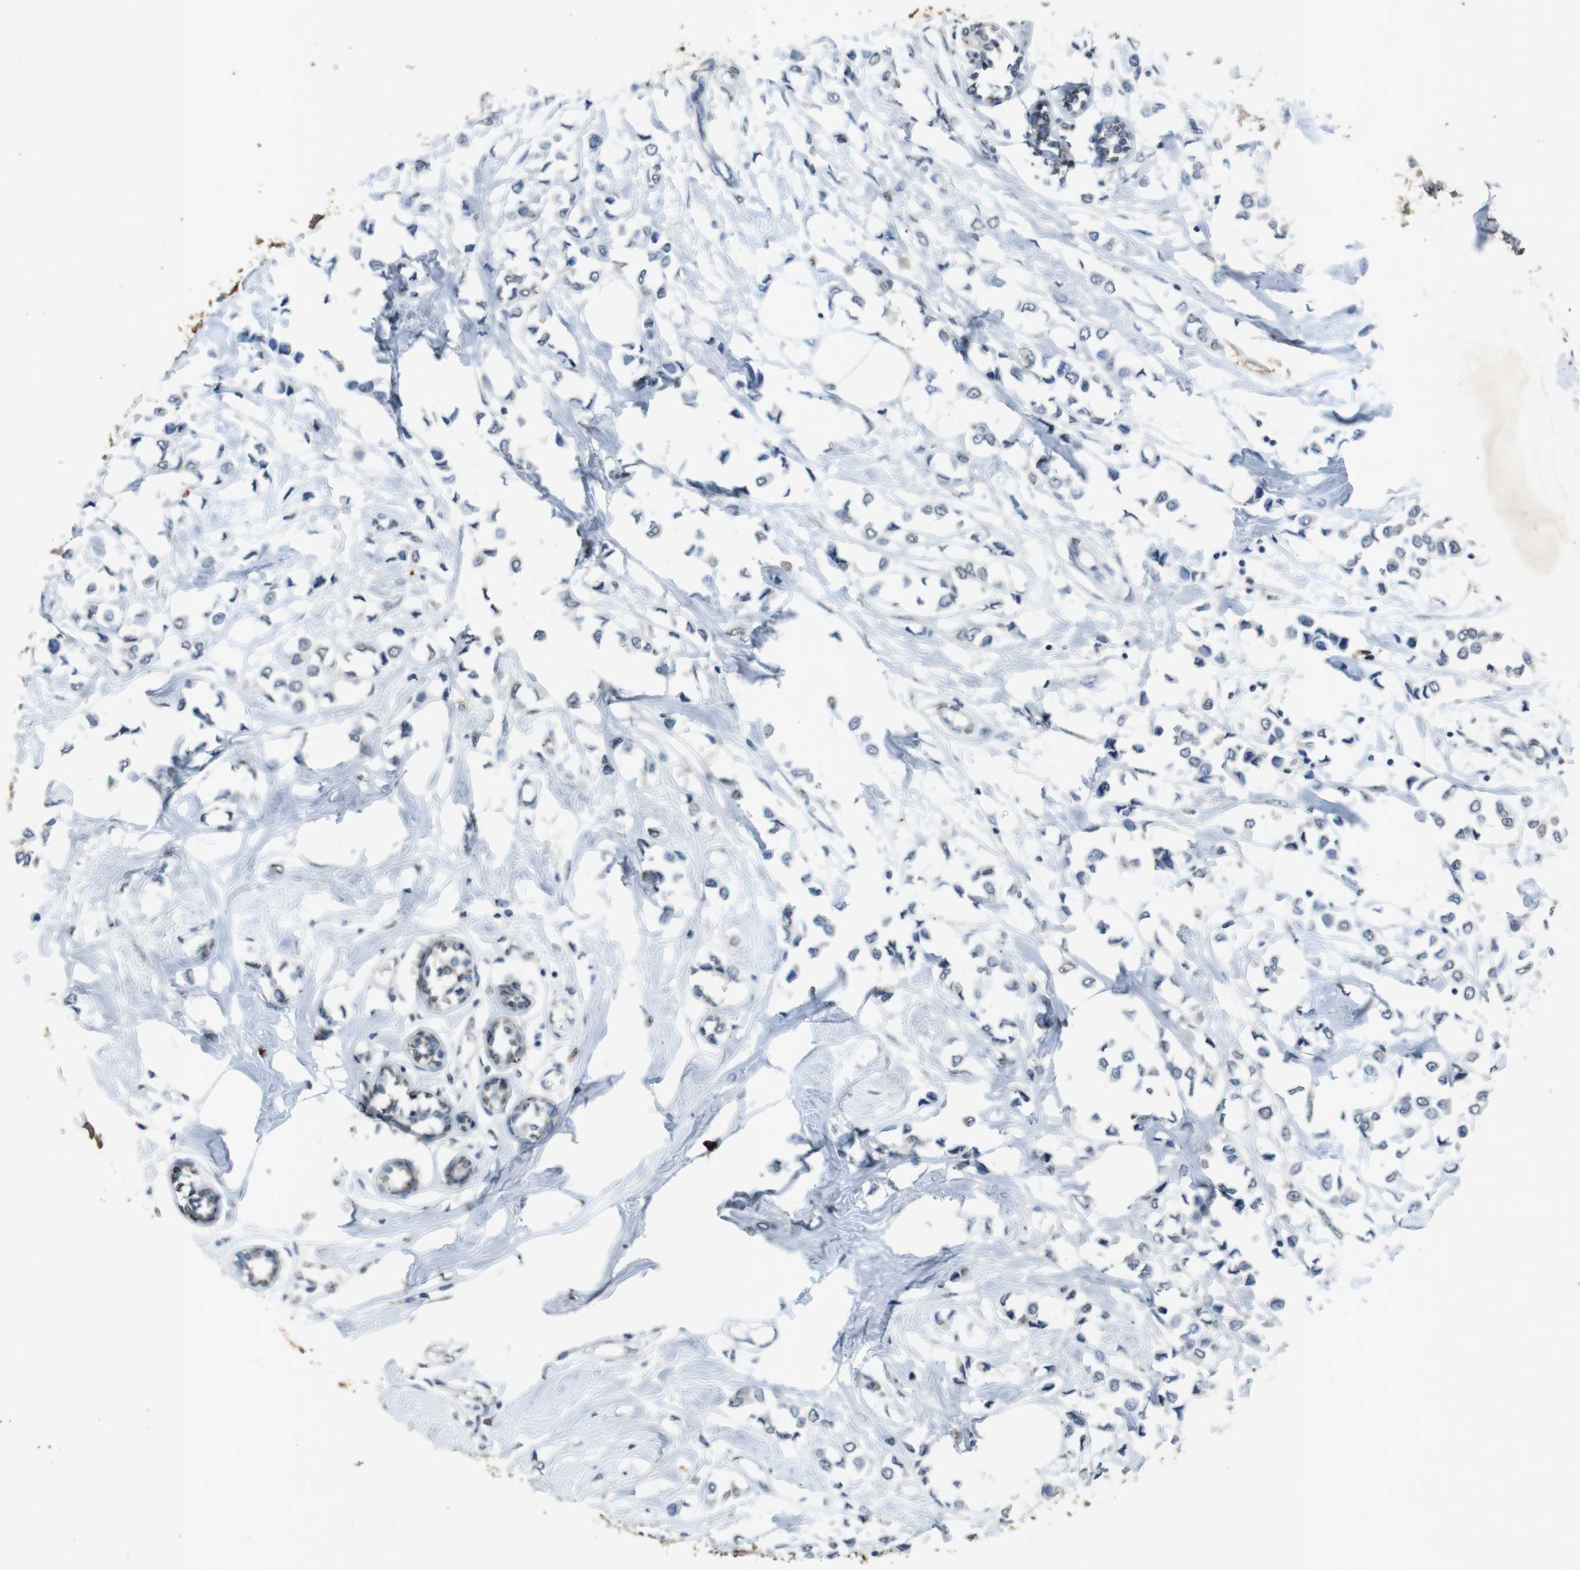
{"staining": {"intensity": "negative", "quantity": "none", "location": "none"}, "tissue": "breast cancer", "cell_type": "Tumor cells", "image_type": "cancer", "snomed": [{"axis": "morphology", "description": "Lobular carcinoma"}, {"axis": "topography", "description": "Breast"}], "caption": "IHC of lobular carcinoma (breast) shows no expression in tumor cells. (DAB (3,3'-diaminobenzidine) immunohistochemistry visualized using brightfield microscopy, high magnification).", "gene": "STBD1", "patient": {"sex": "female", "age": 51}}